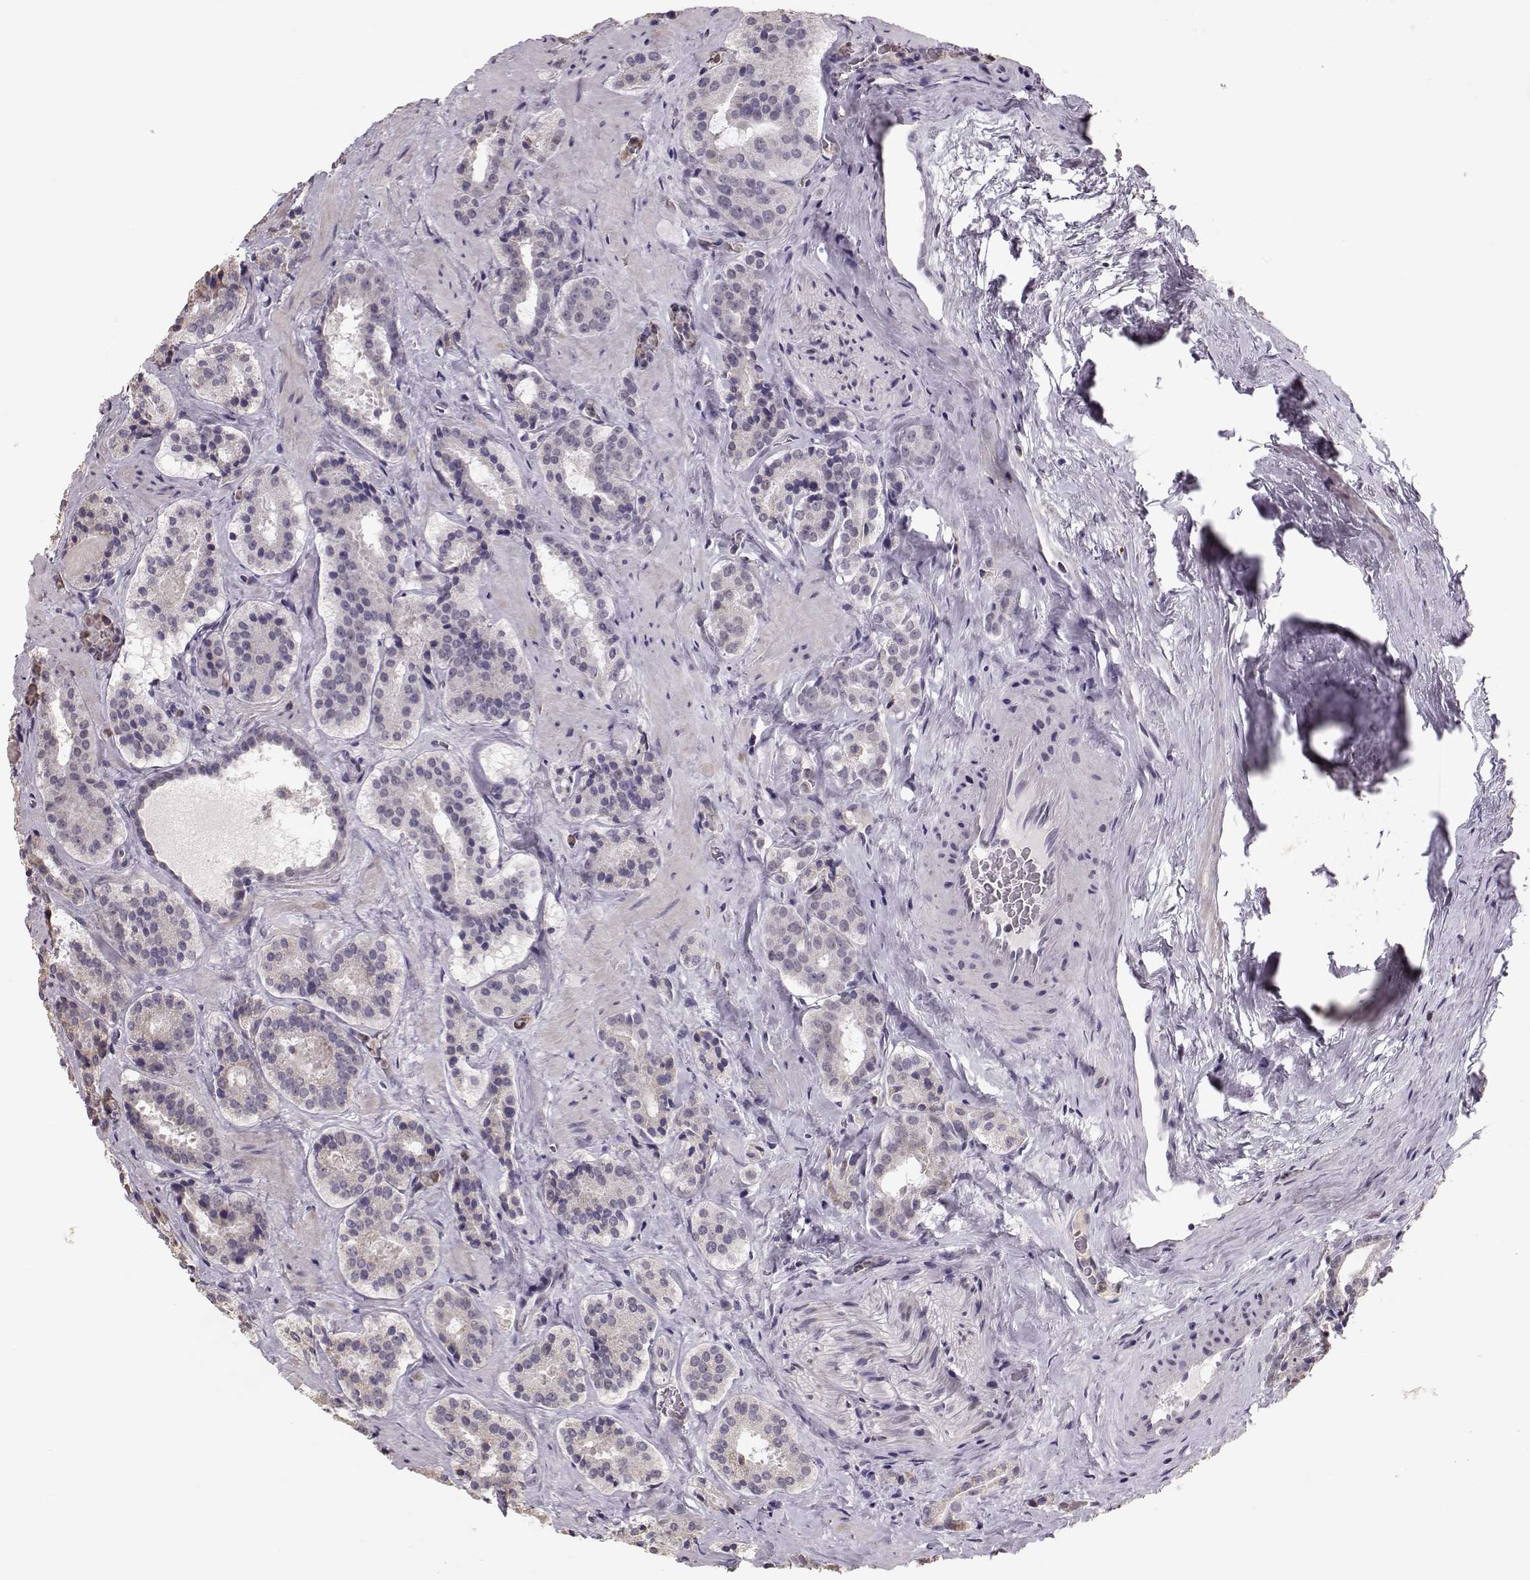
{"staining": {"intensity": "negative", "quantity": "none", "location": "none"}, "tissue": "prostate cancer", "cell_type": "Tumor cells", "image_type": "cancer", "snomed": [{"axis": "morphology", "description": "Adenocarcinoma, NOS"}, {"axis": "morphology", "description": "Adenocarcinoma, High grade"}, {"axis": "topography", "description": "Prostate"}], "caption": "Immunohistochemistry (IHC) histopathology image of human prostate cancer stained for a protein (brown), which reveals no expression in tumor cells.", "gene": "POU1F1", "patient": {"sex": "male", "age": 62}}